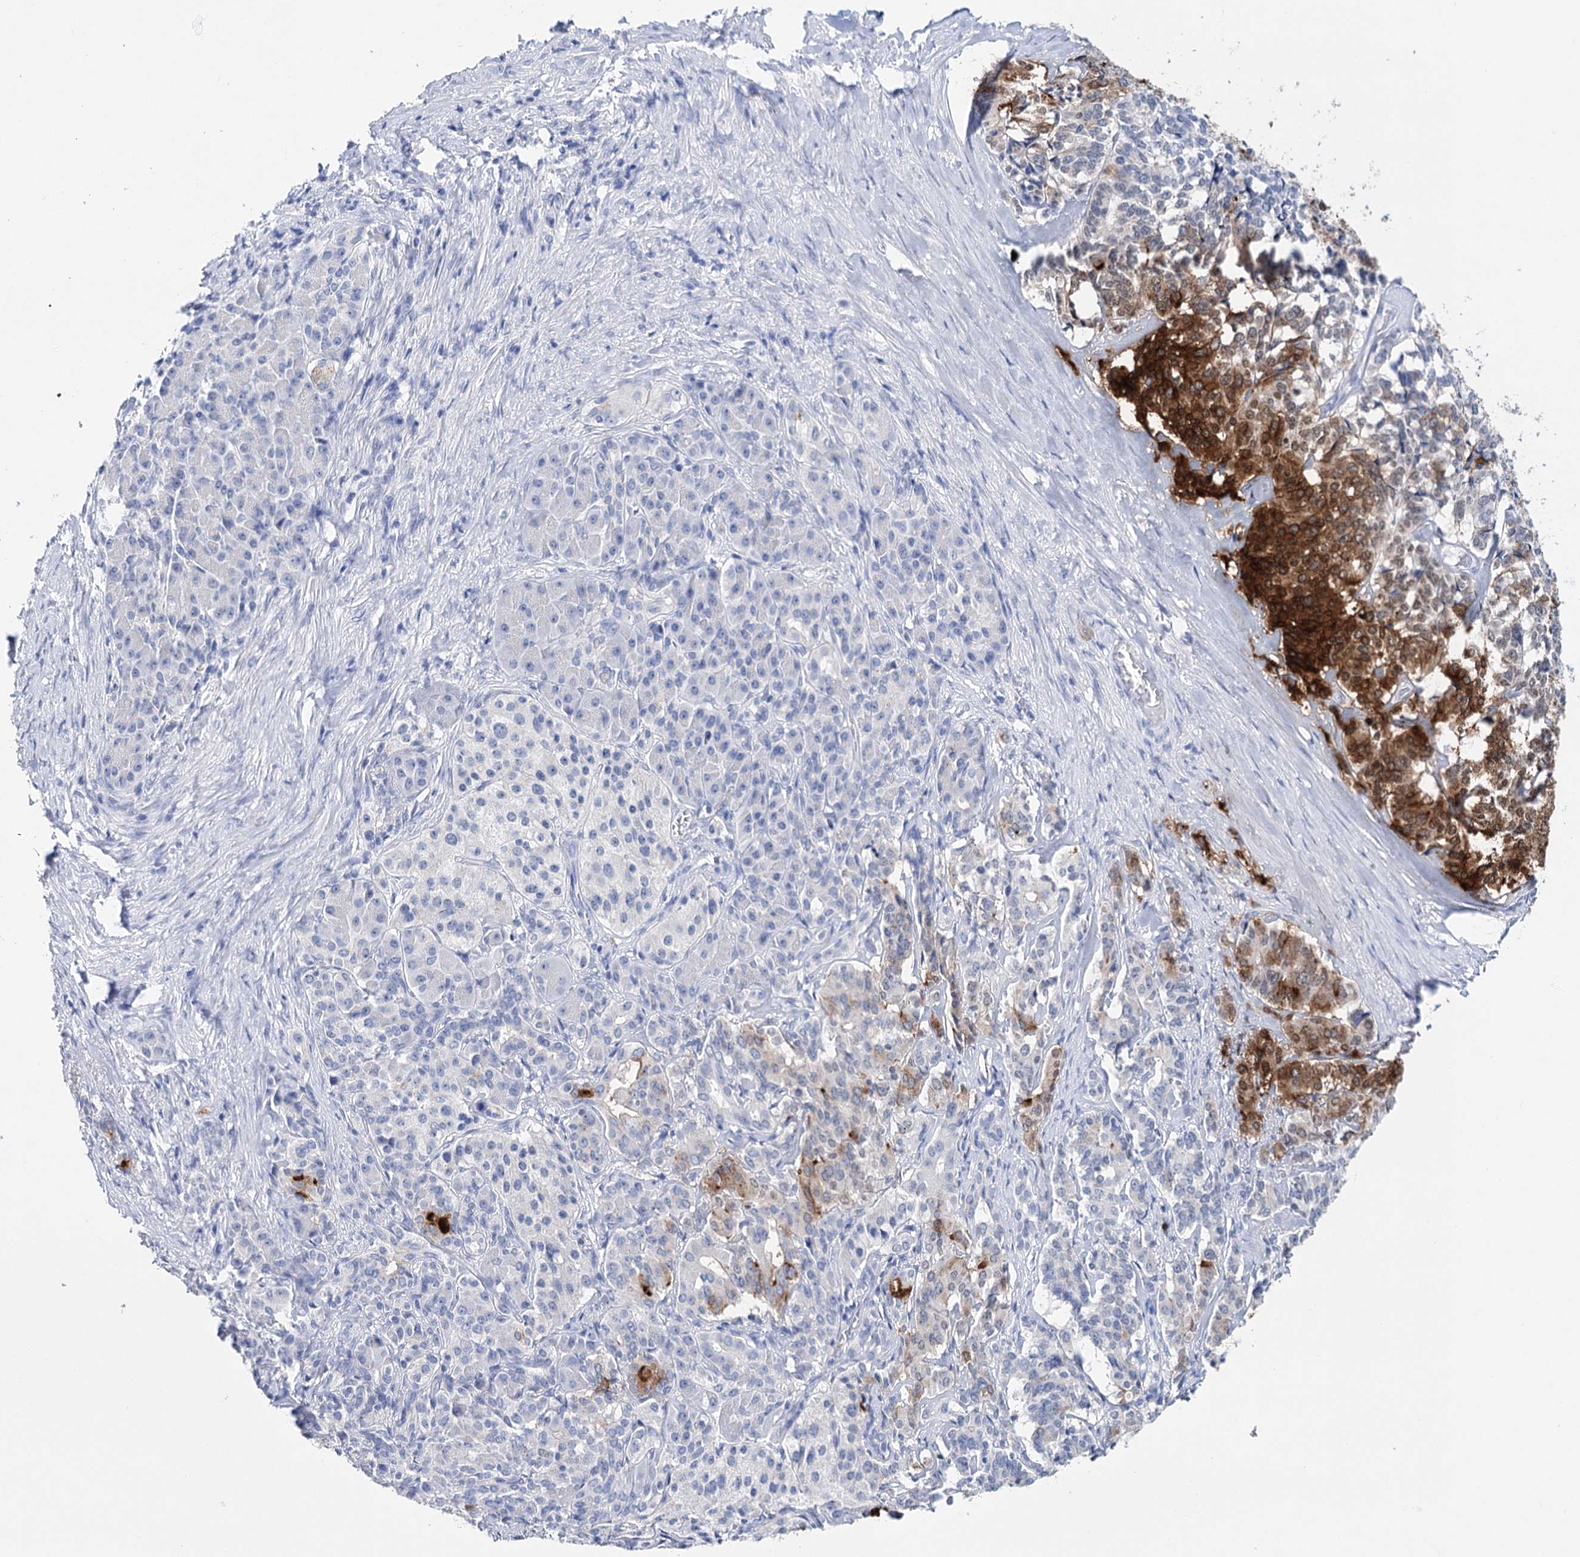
{"staining": {"intensity": "strong", "quantity": "25%-75%", "location": "cytoplasmic/membranous"}, "tissue": "pancreatic cancer", "cell_type": "Tumor cells", "image_type": "cancer", "snomed": [{"axis": "morphology", "description": "Adenocarcinoma, NOS"}, {"axis": "topography", "description": "Pancreas"}], "caption": "High-power microscopy captured an immunohistochemistry (IHC) histopathology image of pancreatic adenocarcinoma, revealing strong cytoplasmic/membranous expression in approximately 25%-75% of tumor cells.", "gene": "CEACAM8", "patient": {"sex": "female", "age": 74}}